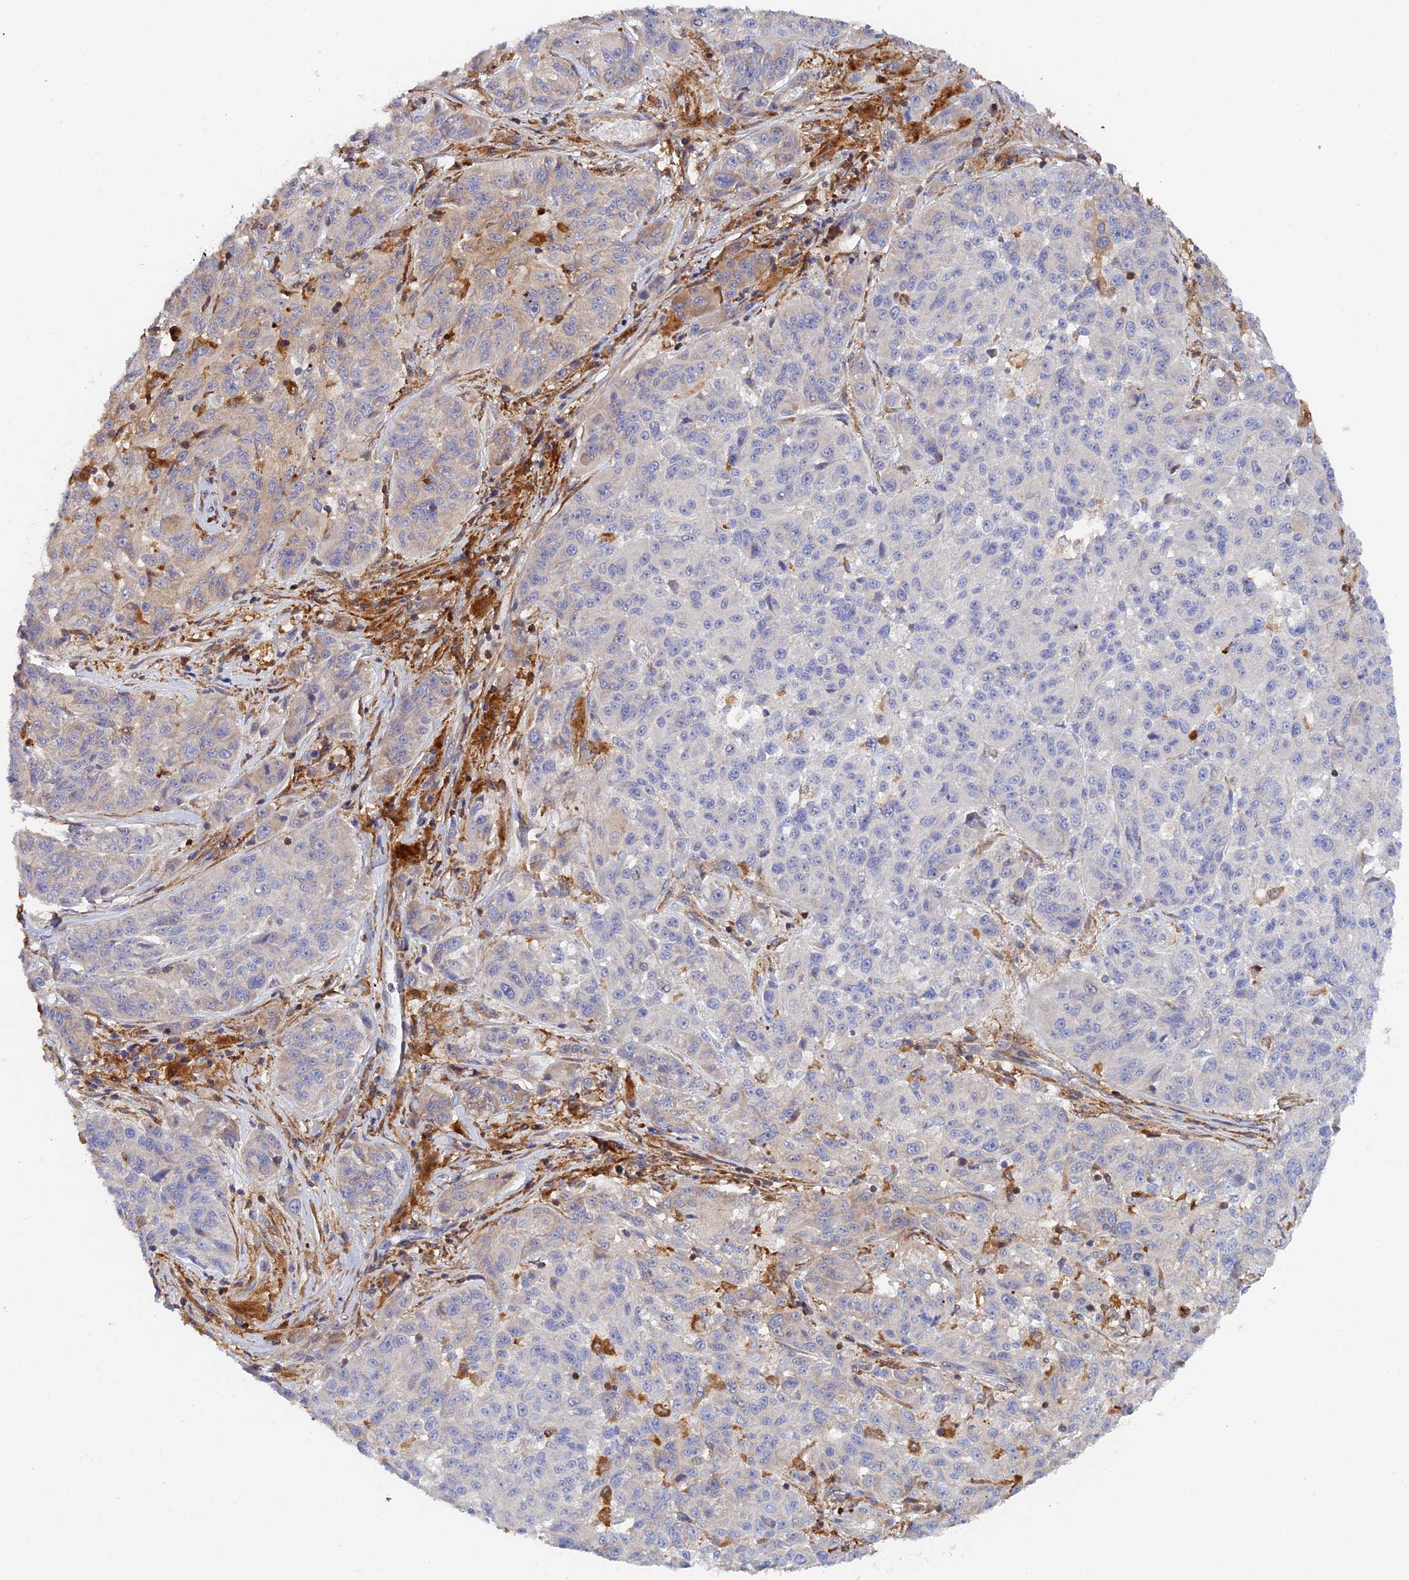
{"staining": {"intensity": "moderate", "quantity": "<25%", "location": "cytoplasmic/membranous"}, "tissue": "melanoma", "cell_type": "Tumor cells", "image_type": "cancer", "snomed": [{"axis": "morphology", "description": "Malignant melanoma, NOS"}, {"axis": "topography", "description": "Skin"}], "caption": "A brown stain labels moderate cytoplasmic/membranous expression of a protein in malignant melanoma tumor cells. The staining was performed using DAB (3,3'-diaminobenzidine), with brown indicating positive protein expression. Nuclei are stained blue with hematoxylin.", "gene": "SPATA5L1", "patient": {"sex": "male", "age": 53}}